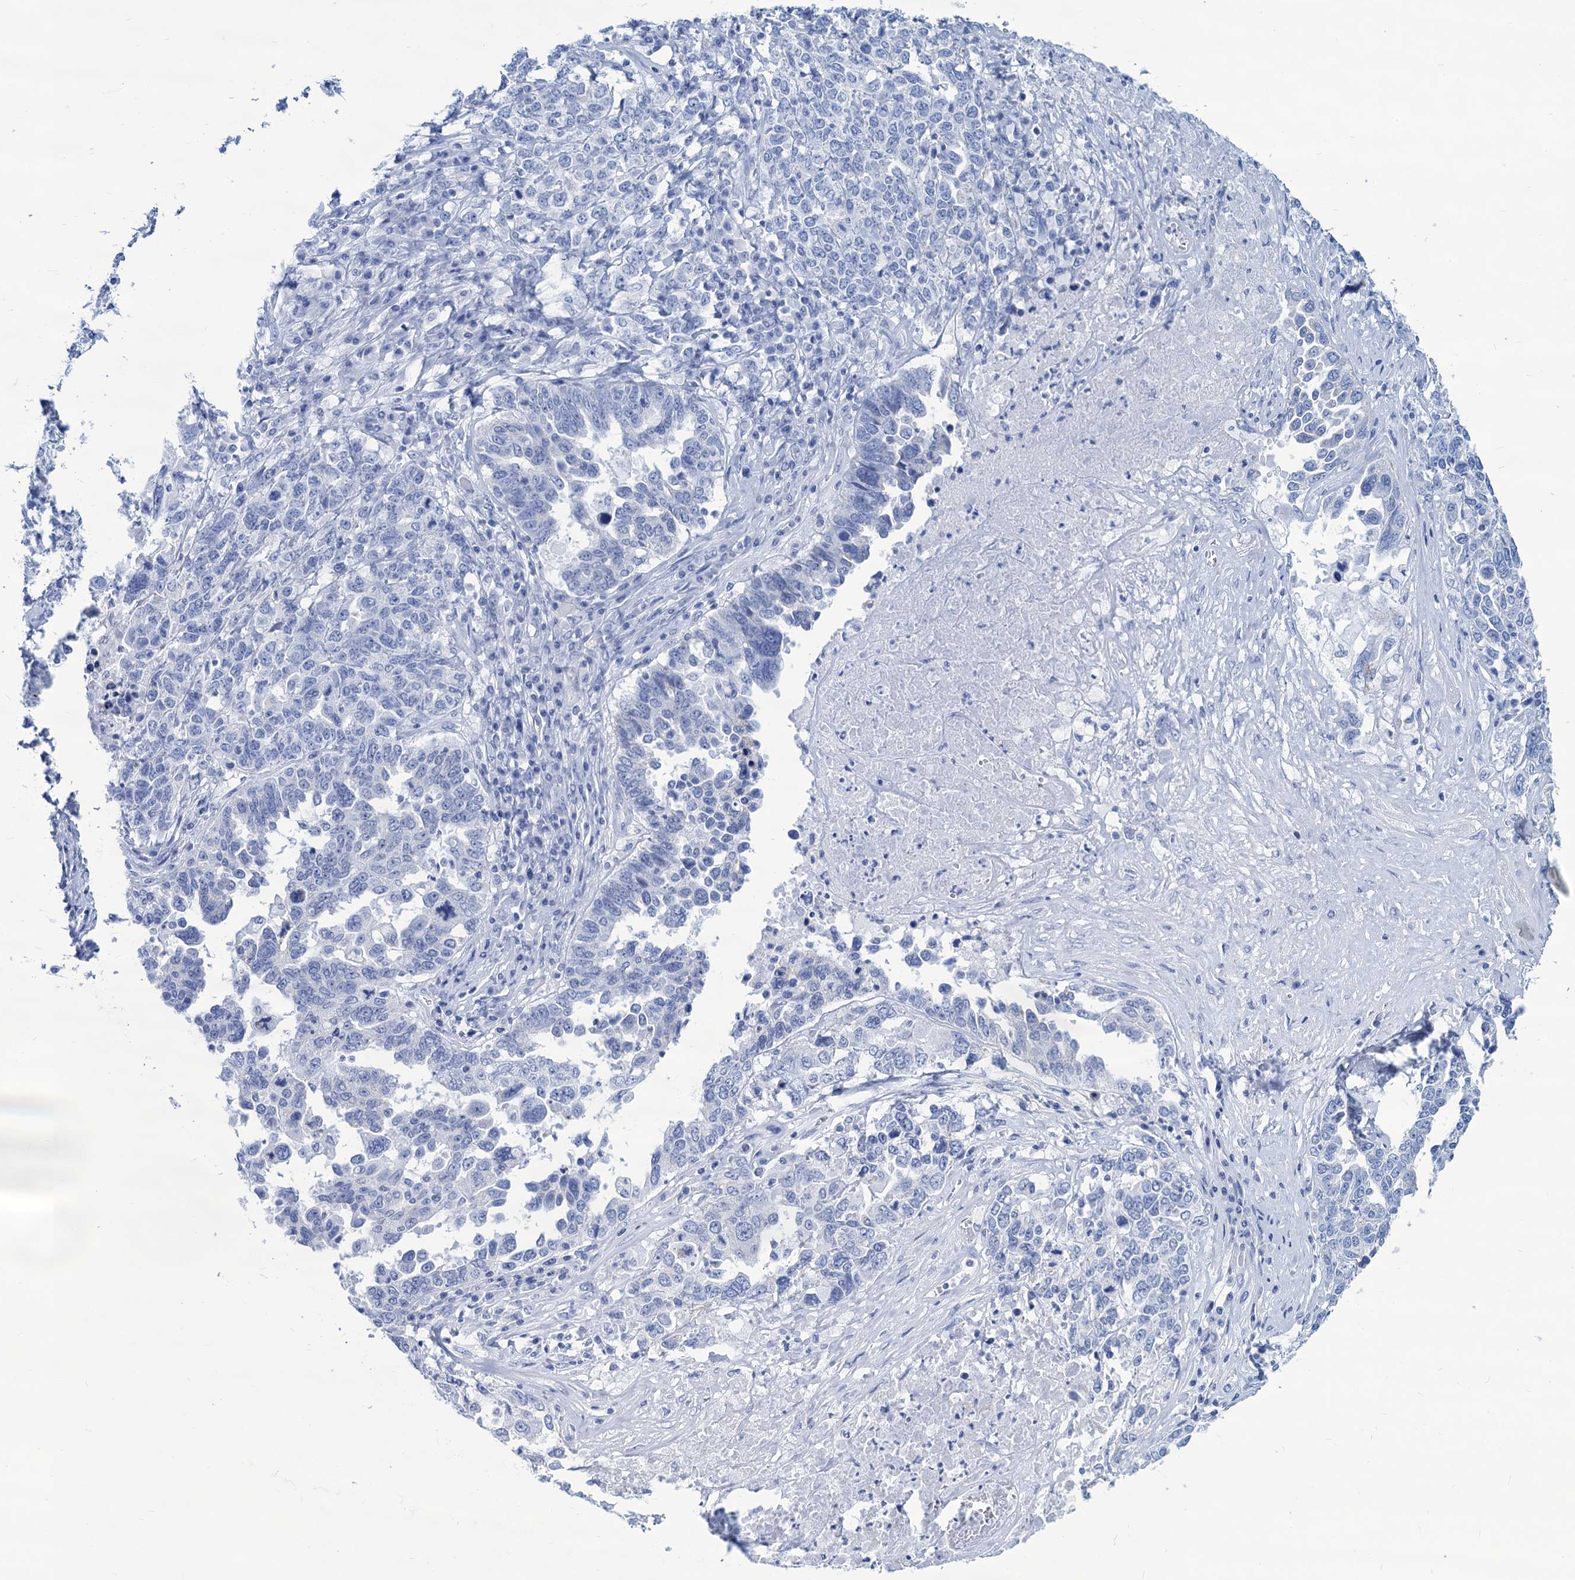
{"staining": {"intensity": "negative", "quantity": "none", "location": "none"}, "tissue": "ovarian cancer", "cell_type": "Tumor cells", "image_type": "cancer", "snomed": [{"axis": "morphology", "description": "Carcinoma, endometroid"}, {"axis": "topography", "description": "Ovary"}], "caption": "The histopathology image exhibits no significant positivity in tumor cells of ovarian endometroid carcinoma. The staining is performed using DAB (3,3'-diaminobenzidine) brown chromogen with nuclei counter-stained in using hematoxylin.", "gene": "CABYR", "patient": {"sex": "female", "age": 62}}